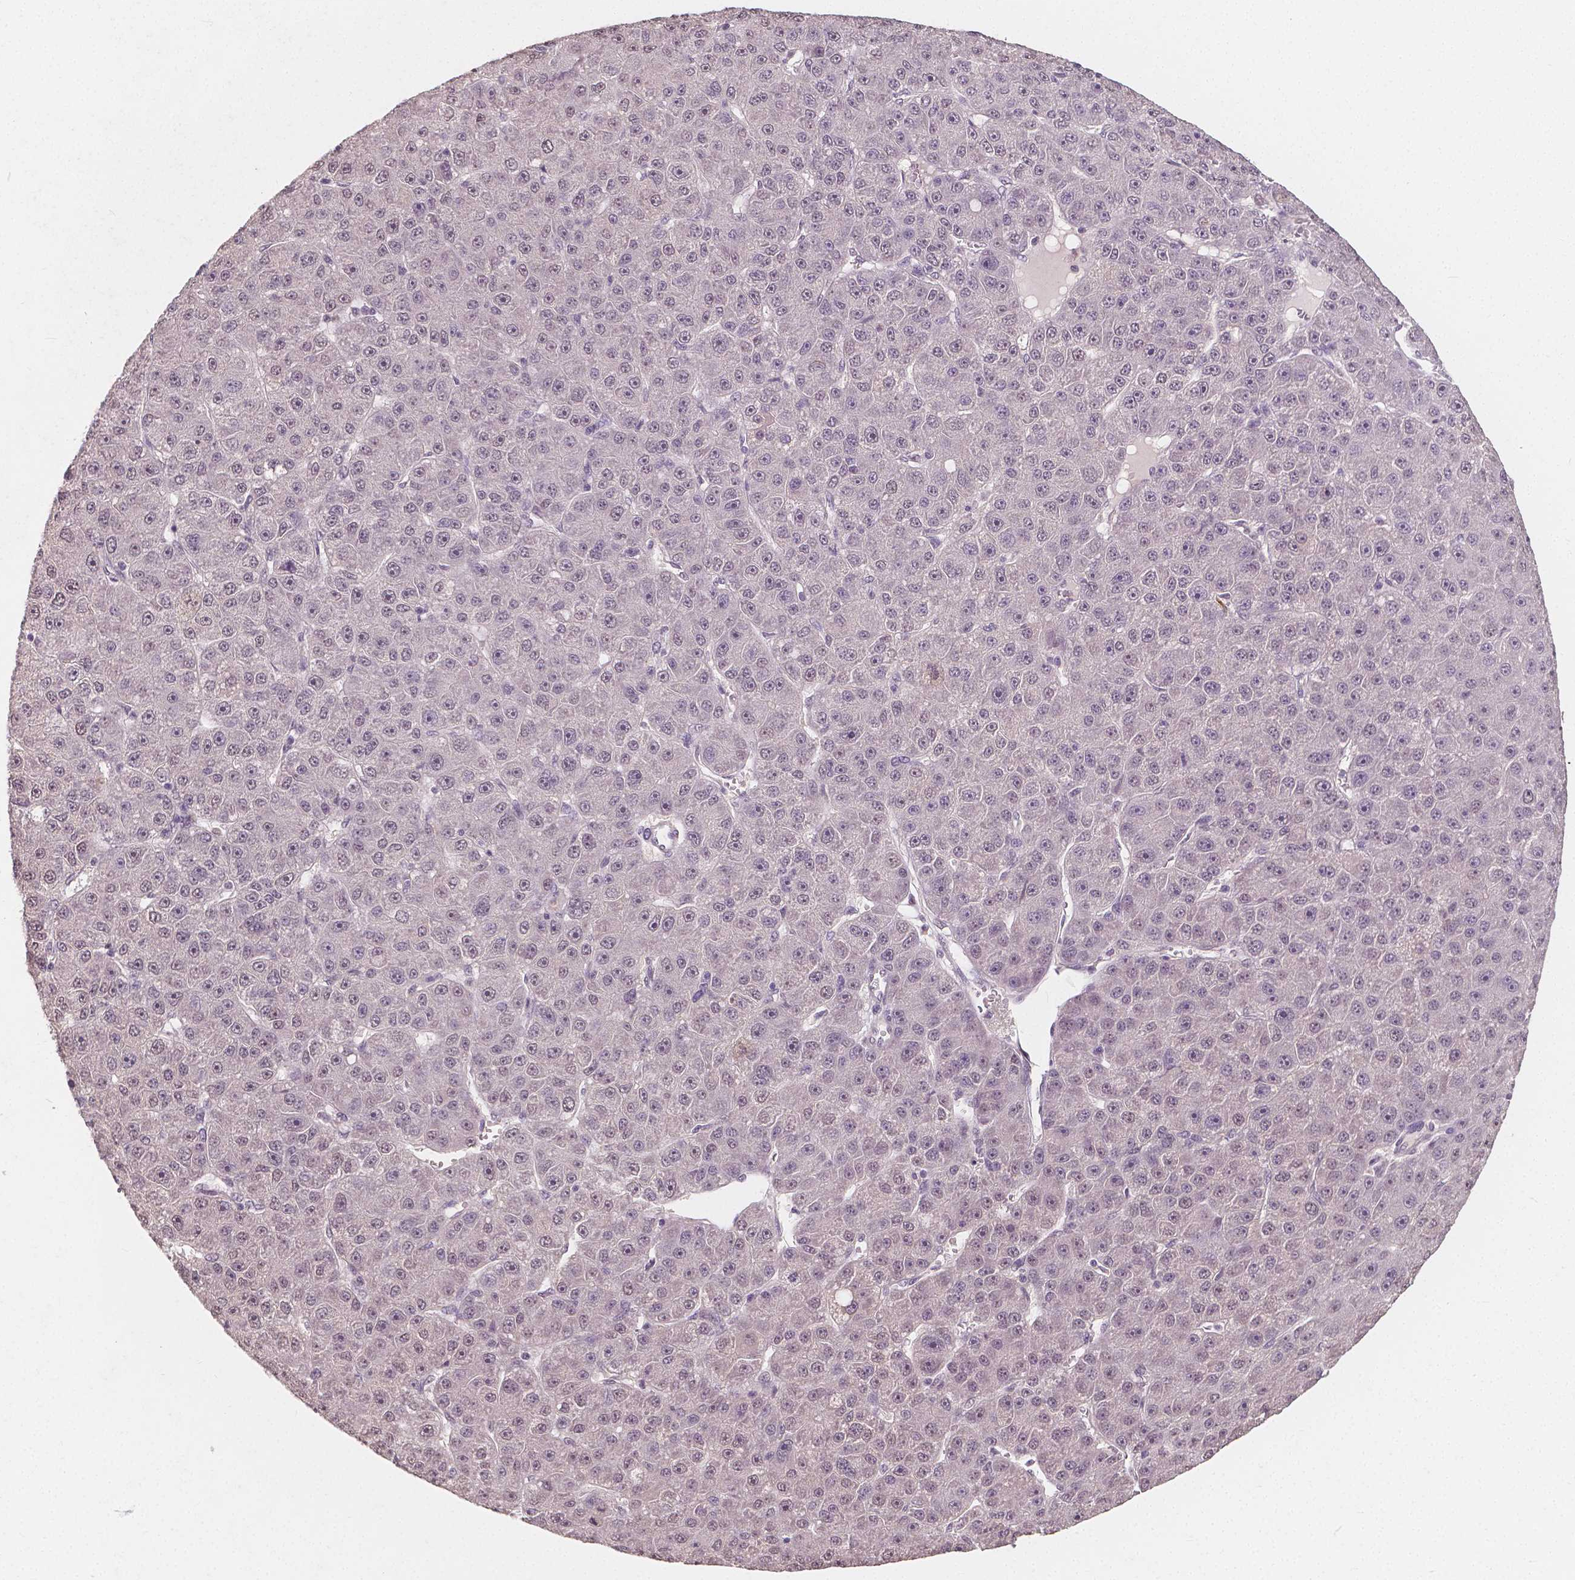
{"staining": {"intensity": "weak", "quantity": "<25%", "location": "nuclear"}, "tissue": "liver cancer", "cell_type": "Tumor cells", "image_type": "cancer", "snomed": [{"axis": "morphology", "description": "Carcinoma, Hepatocellular, NOS"}, {"axis": "topography", "description": "Liver"}], "caption": "Immunohistochemistry (IHC) histopathology image of liver cancer stained for a protein (brown), which demonstrates no positivity in tumor cells. Brightfield microscopy of immunohistochemistry (IHC) stained with DAB (3,3'-diaminobenzidine) (brown) and hematoxylin (blue), captured at high magnification.", "gene": "NOLC1", "patient": {"sex": "male", "age": 67}}